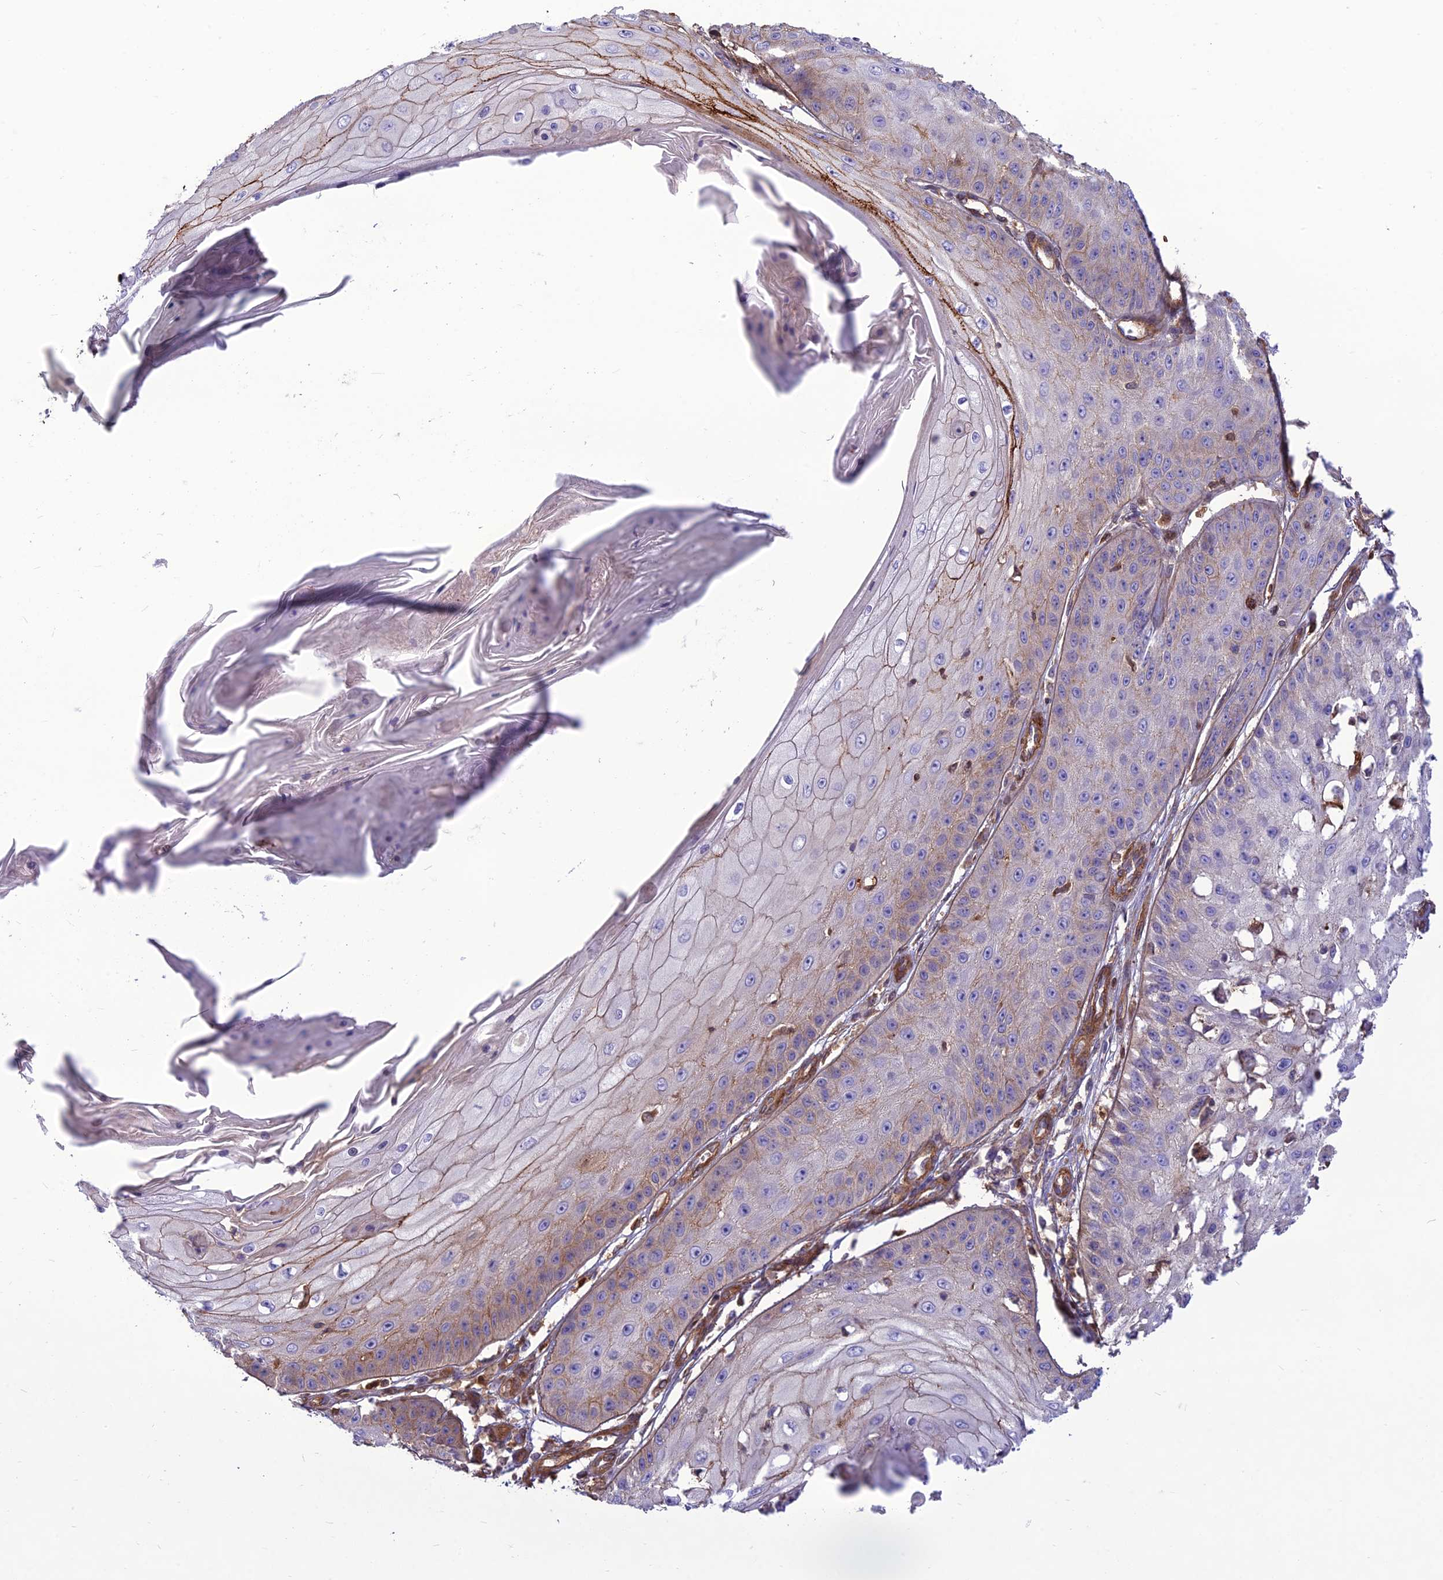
{"staining": {"intensity": "moderate", "quantity": "<25%", "location": "cytoplasmic/membranous"}, "tissue": "skin cancer", "cell_type": "Tumor cells", "image_type": "cancer", "snomed": [{"axis": "morphology", "description": "Squamous cell carcinoma, NOS"}, {"axis": "topography", "description": "Skin"}], "caption": "High-magnification brightfield microscopy of skin cancer stained with DAB (3,3'-diaminobenzidine) (brown) and counterstained with hematoxylin (blue). tumor cells exhibit moderate cytoplasmic/membranous staining is appreciated in about<25% of cells. (DAB (3,3'-diaminobenzidine) = brown stain, brightfield microscopy at high magnification).", "gene": "HPSE2", "patient": {"sex": "male", "age": 70}}